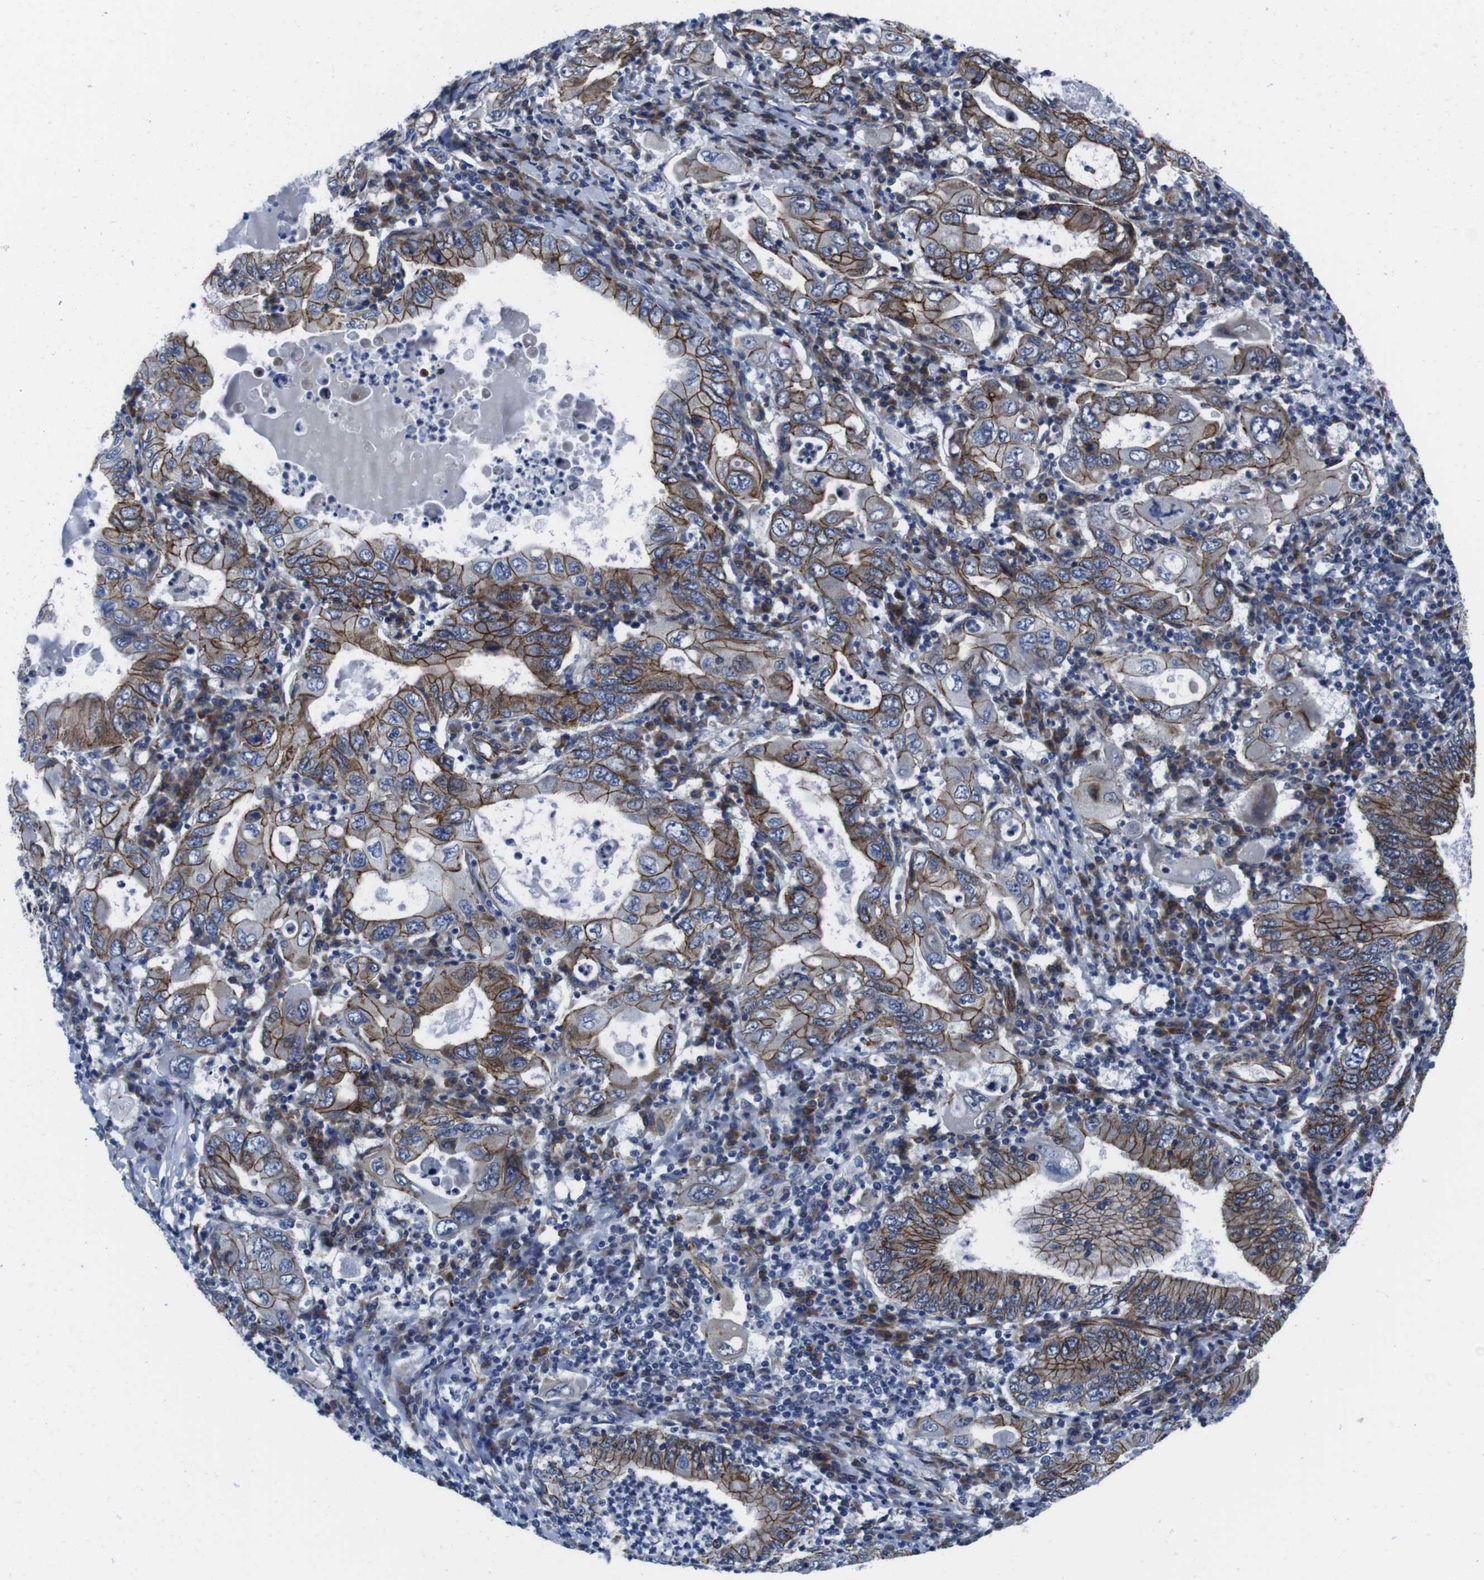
{"staining": {"intensity": "moderate", "quantity": ">75%", "location": "cytoplasmic/membranous"}, "tissue": "stomach cancer", "cell_type": "Tumor cells", "image_type": "cancer", "snomed": [{"axis": "morphology", "description": "Normal tissue, NOS"}, {"axis": "morphology", "description": "Adenocarcinoma, NOS"}, {"axis": "topography", "description": "Esophagus"}, {"axis": "topography", "description": "Stomach, upper"}, {"axis": "topography", "description": "Peripheral nerve tissue"}], "caption": "Immunohistochemical staining of stomach adenocarcinoma reveals moderate cytoplasmic/membranous protein positivity in approximately >75% of tumor cells.", "gene": "NUMB", "patient": {"sex": "male", "age": 62}}